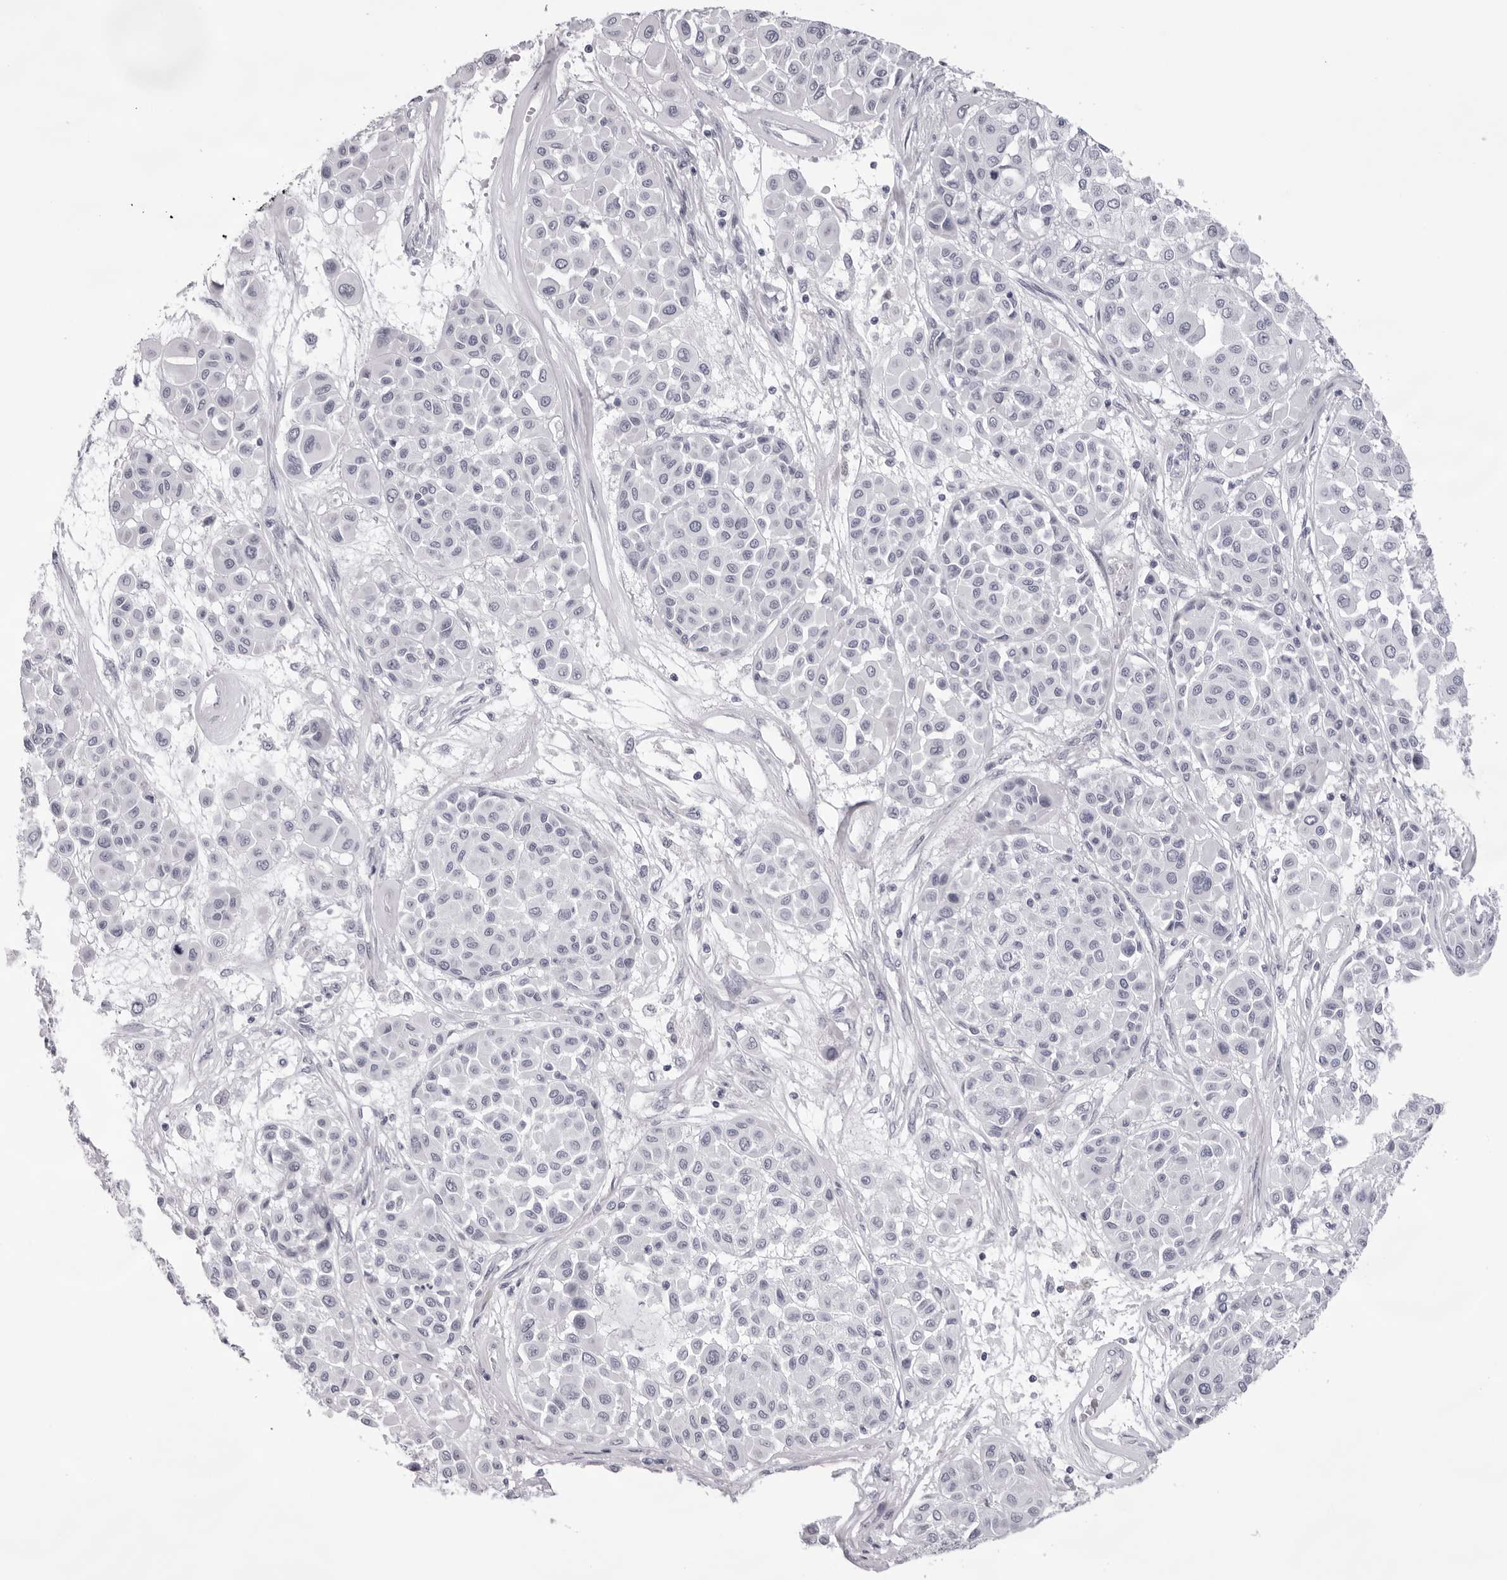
{"staining": {"intensity": "negative", "quantity": "none", "location": "none"}, "tissue": "melanoma", "cell_type": "Tumor cells", "image_type": "cancer", "snomed": [{"axis": "morphology", "description": "Malignant melanoma, Metastatic site"}, {"axis": "topography", "description": "Soft tissue"}], "caption": "Tumor cells are negative for protein expression in human melanoma. The staining was performed using DAB to visualize the protein expression in brown, while the nuclei were stained in blue with hematoxylin (Magnification: 20x).", "gene": "SMIM2", "patient": {"sex": "male", "age": 41}}